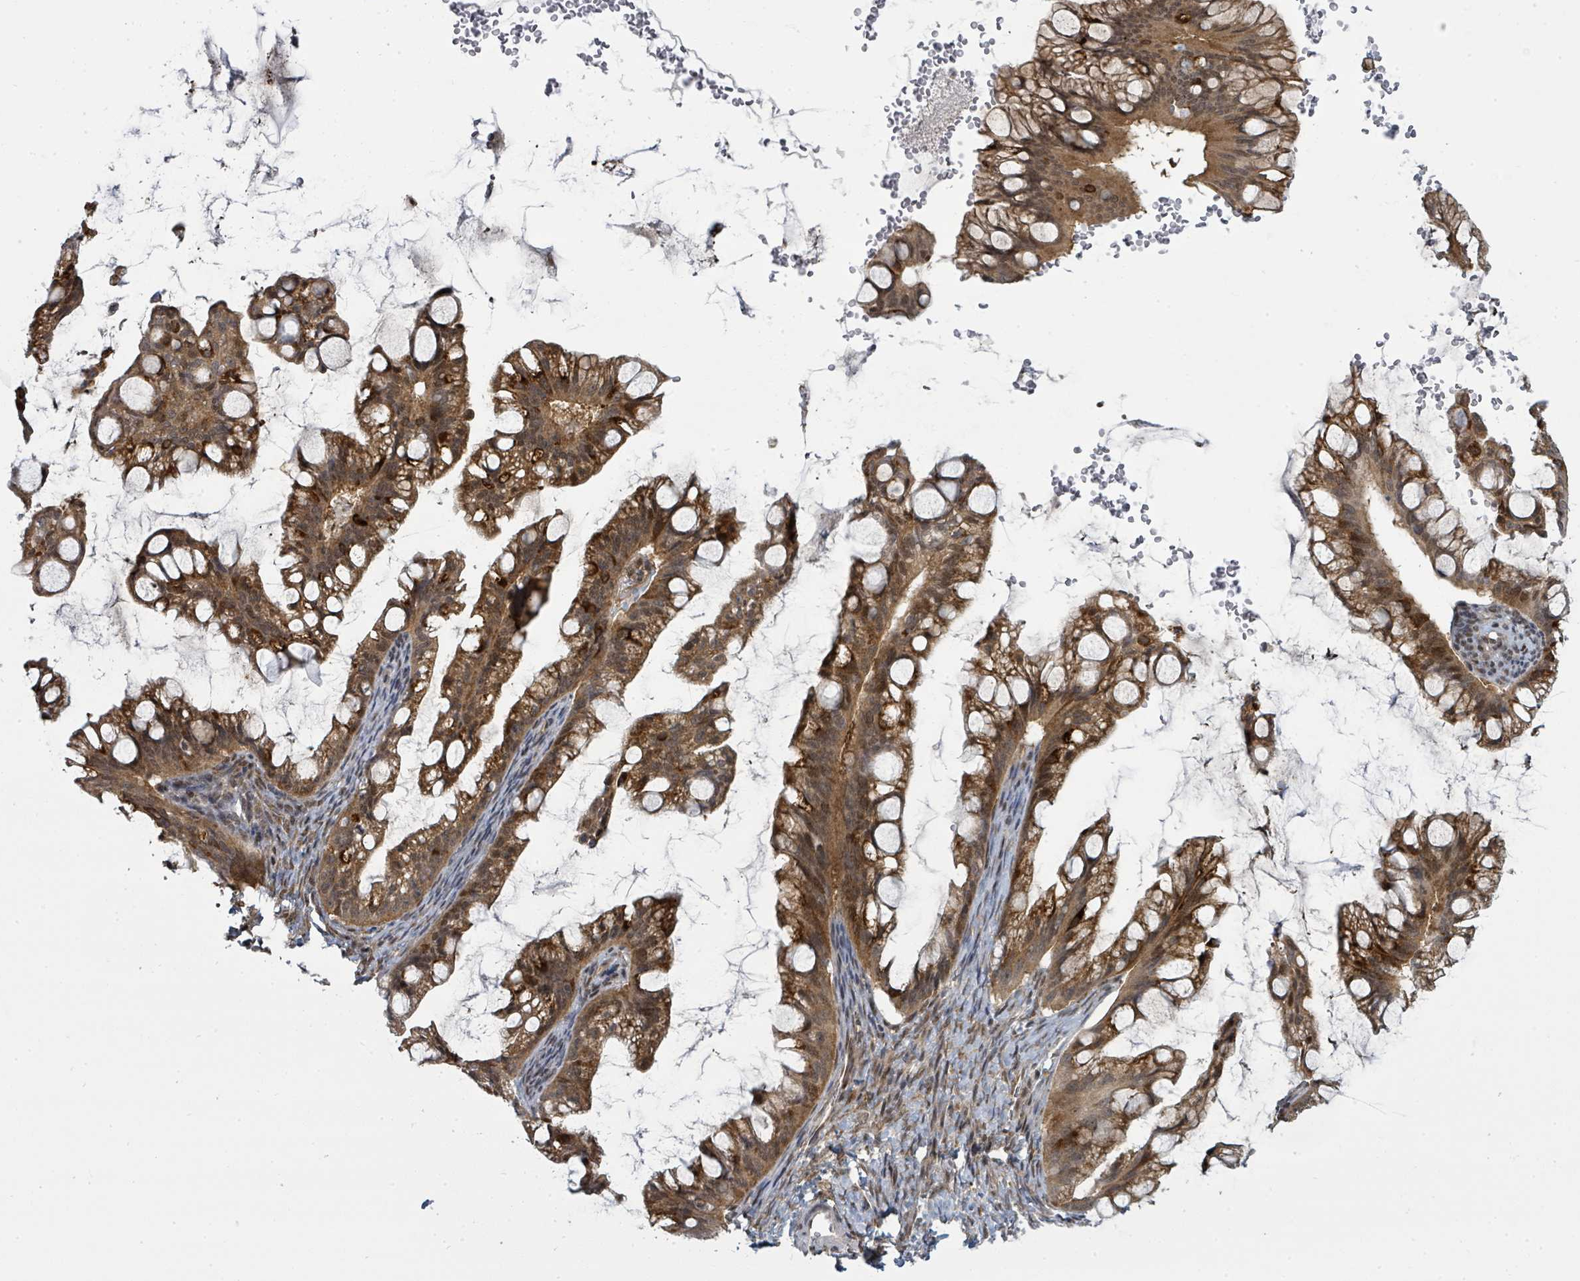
{"staining": {"intensity": "moderate", "quantity": ">75%", "location": "cytoplasmic/membranous"}, "tissue": "ovarian cancer", "cell_type": "Tumor cells", "image_type": "cancer", "snomed": [{"axis": "morphology", "description": "Cystadenocarcinoma, mucinous, NOS"}, {"axis": "topography", "description": "Ovary"}], "caption": "Immunohistochemical staining of human ovarian cancer shows moderate cytoplasmic/membranous protein positivity in approximately >75% of tumor cells.", "gene": "PSMG2", "patient": {"sex": "female", "age": 73}}